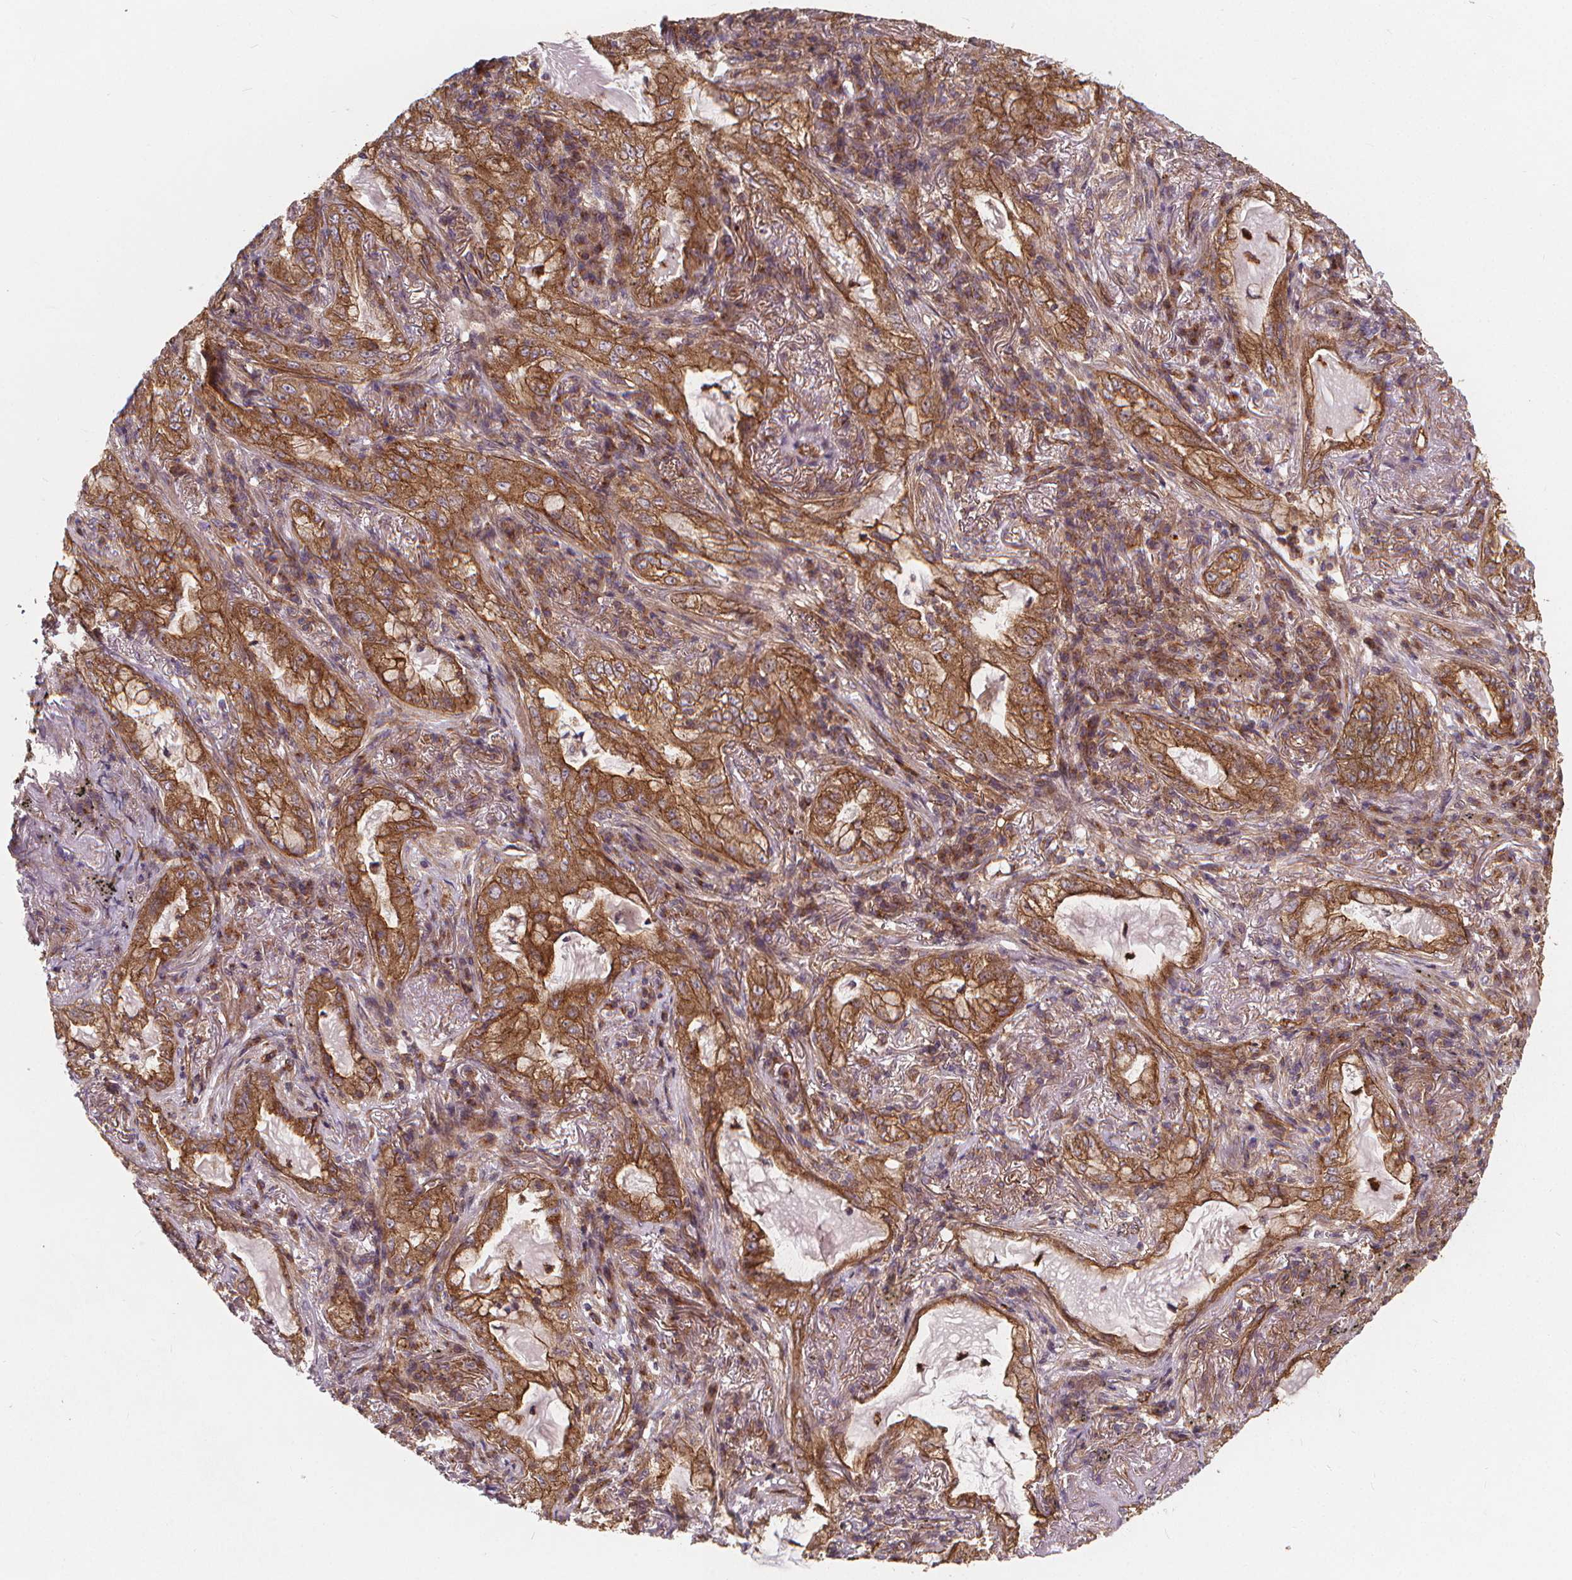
{"staining": {"intensity": "strong", "quantity": ">75%", "location": "cytoplasmic/membranous"}, "tissue": "lung cancer", "cell_type": "Tumor cells", "image_type": "cancer", "snomed": [{"axis": "morphology", "description": "Adenocarcinoma, NOS"}, {"axis": "topography", "description": "Lung"}], "caption": "Immunohistochemistry (IHC) micrograph of human lung cancer (adenocarcinoma) stained for a protein (brown), which reveals high levels of strong cytoplasmic/membranous staining in about >75% of tumor cells.", "gene": "CLINT1", "patient": {"sex": "female", "age": 73}}